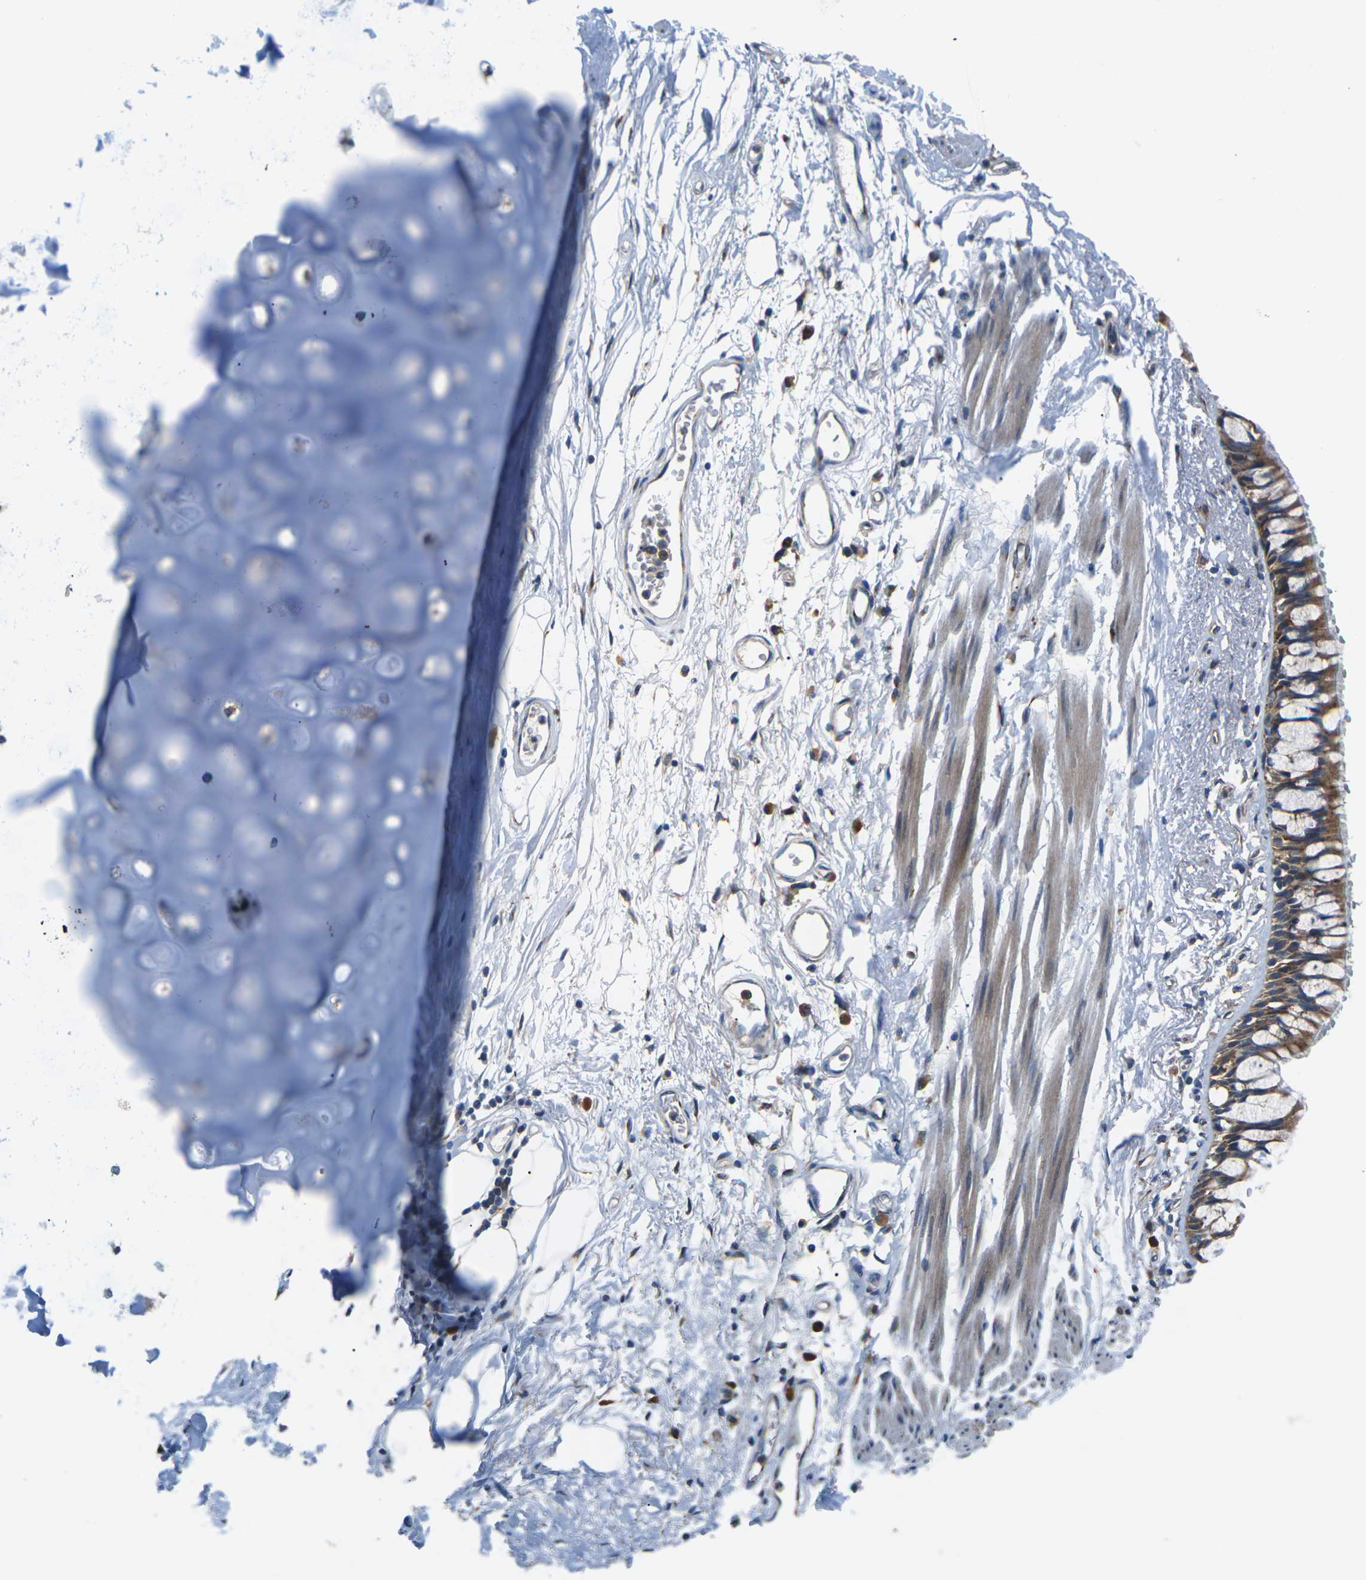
{"staining": {"intensity": "moderate", "quantity": "25%-75%", "location": "cytoplasmic/membranous"}, "tissue": "adipose tissue", "cell_type": "Adipocytes", "image_type": "normal", "snomed": [{"axis": "morphology", "description": "Normal tissue, NOS"}, {"axis": "topography", "description": "Cartilage tissue"}, {"axis": "topography", "description": "Bronchus"}], "caption": "IHC photomicrograph of unremarkable adipose tissue: human adipose tissue stained using IHC shows medium levels of moderate protein expression localized specifically in the cytoplasmic/membranous of adipocytes, appearing as a cytoplasmic/membranous brown color.", "gene": "GABRP", "patient": {"sex": "female", "age": 73}}